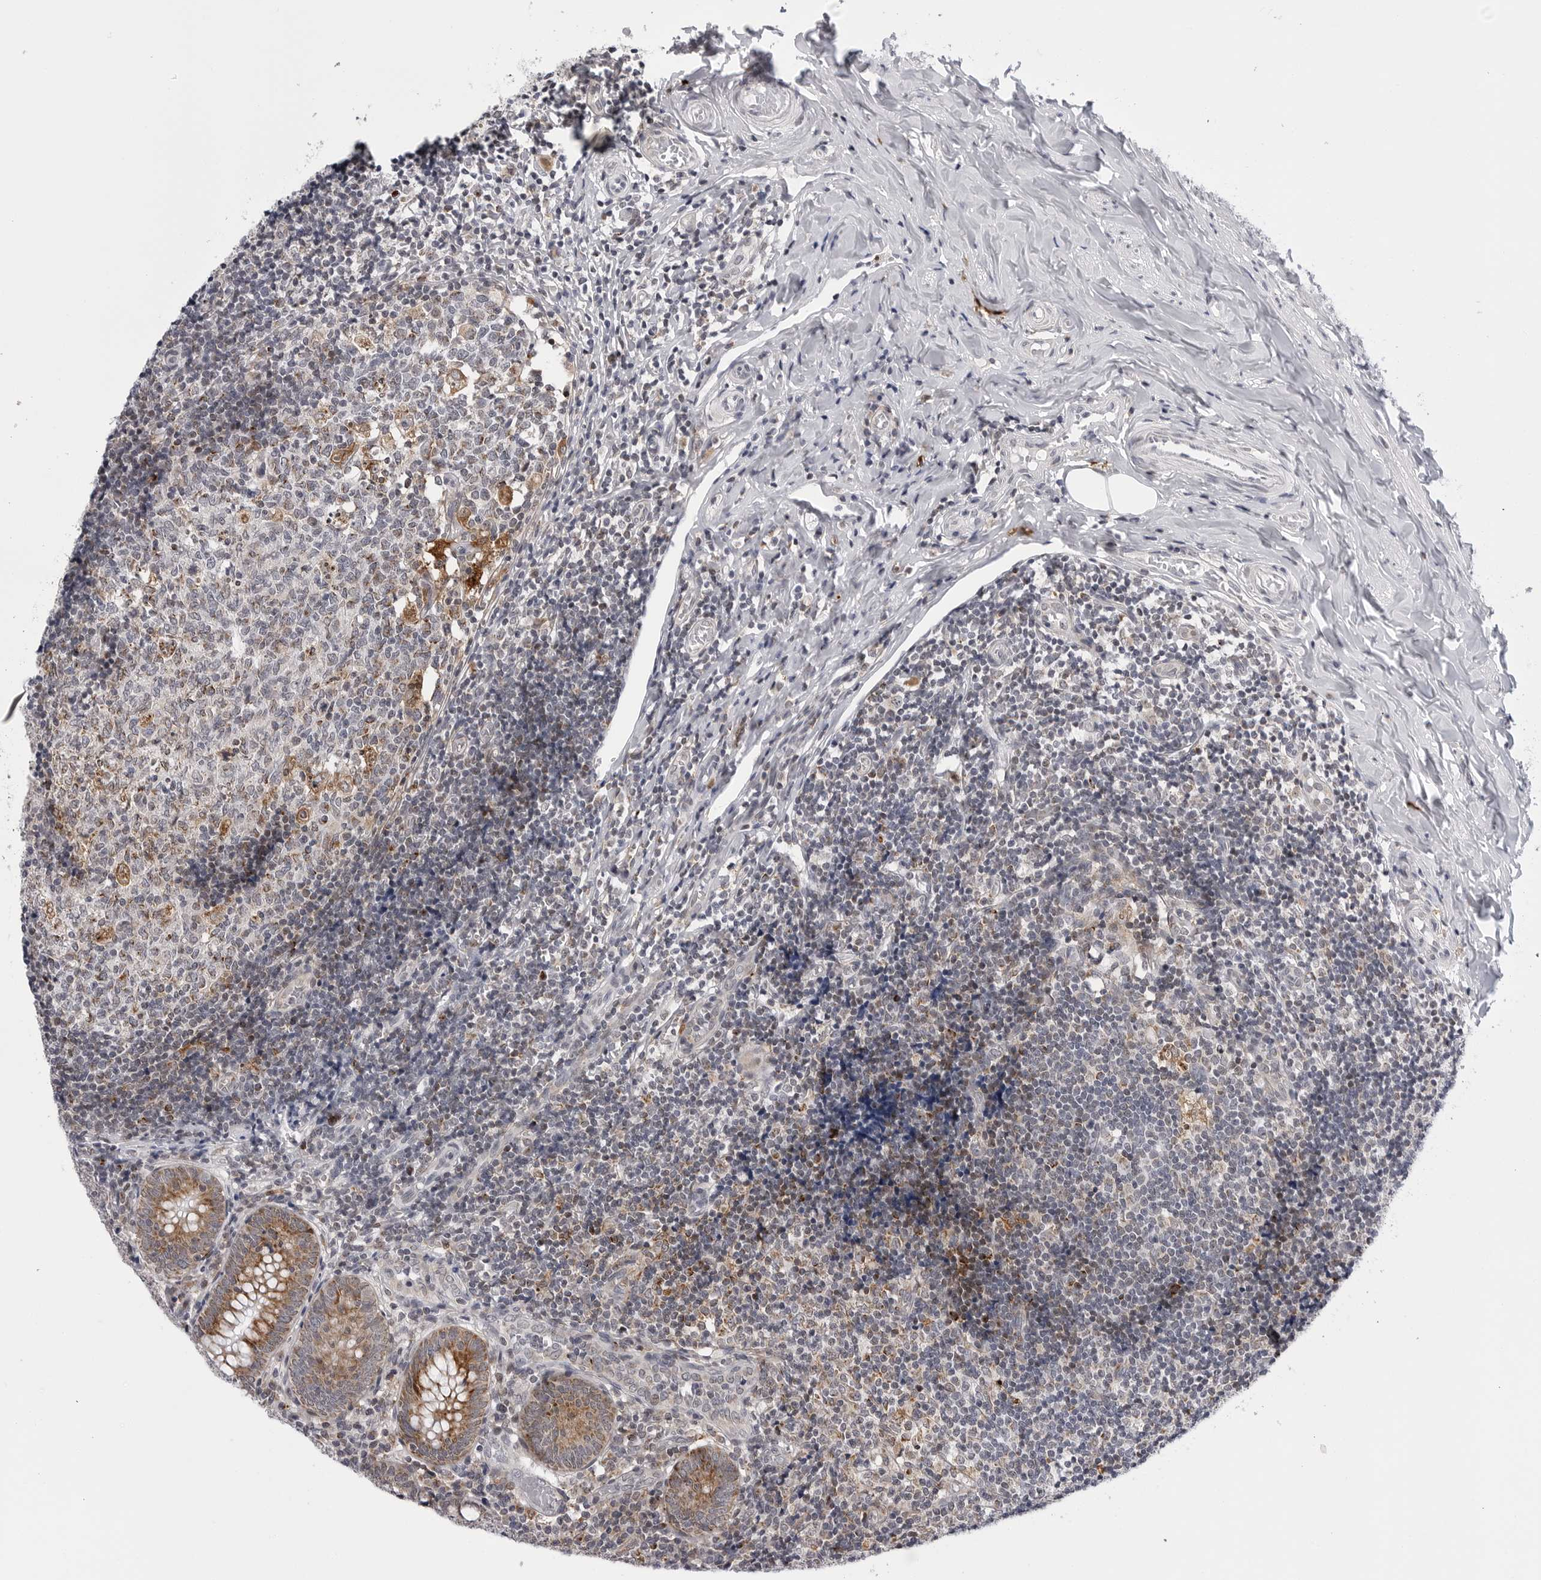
{"staining": {"intensity": "moderate", "quantity": ">75%", "location": "cytoplasmic/membranous"}, "tissue": "appendix", "cell_type": "Glandular cells", "image_type": "normal", "snomed": [{"axis": "morphology", "description": "Normal tissue, NOS"}, {"axis": "topography", "description": "Appendix"}], "caption": "Protein analysis of benign appendix demonstrates moderate cytoplasmic/membranous positivity in about >75% of glandular cells. The protein of interest is stained brown, and the nuclei are stained in blue (DAB IHC with brightfield microscopy, high magnification).", "gene": "CDK20", "patient": {"sex": "male", "age": 8}}